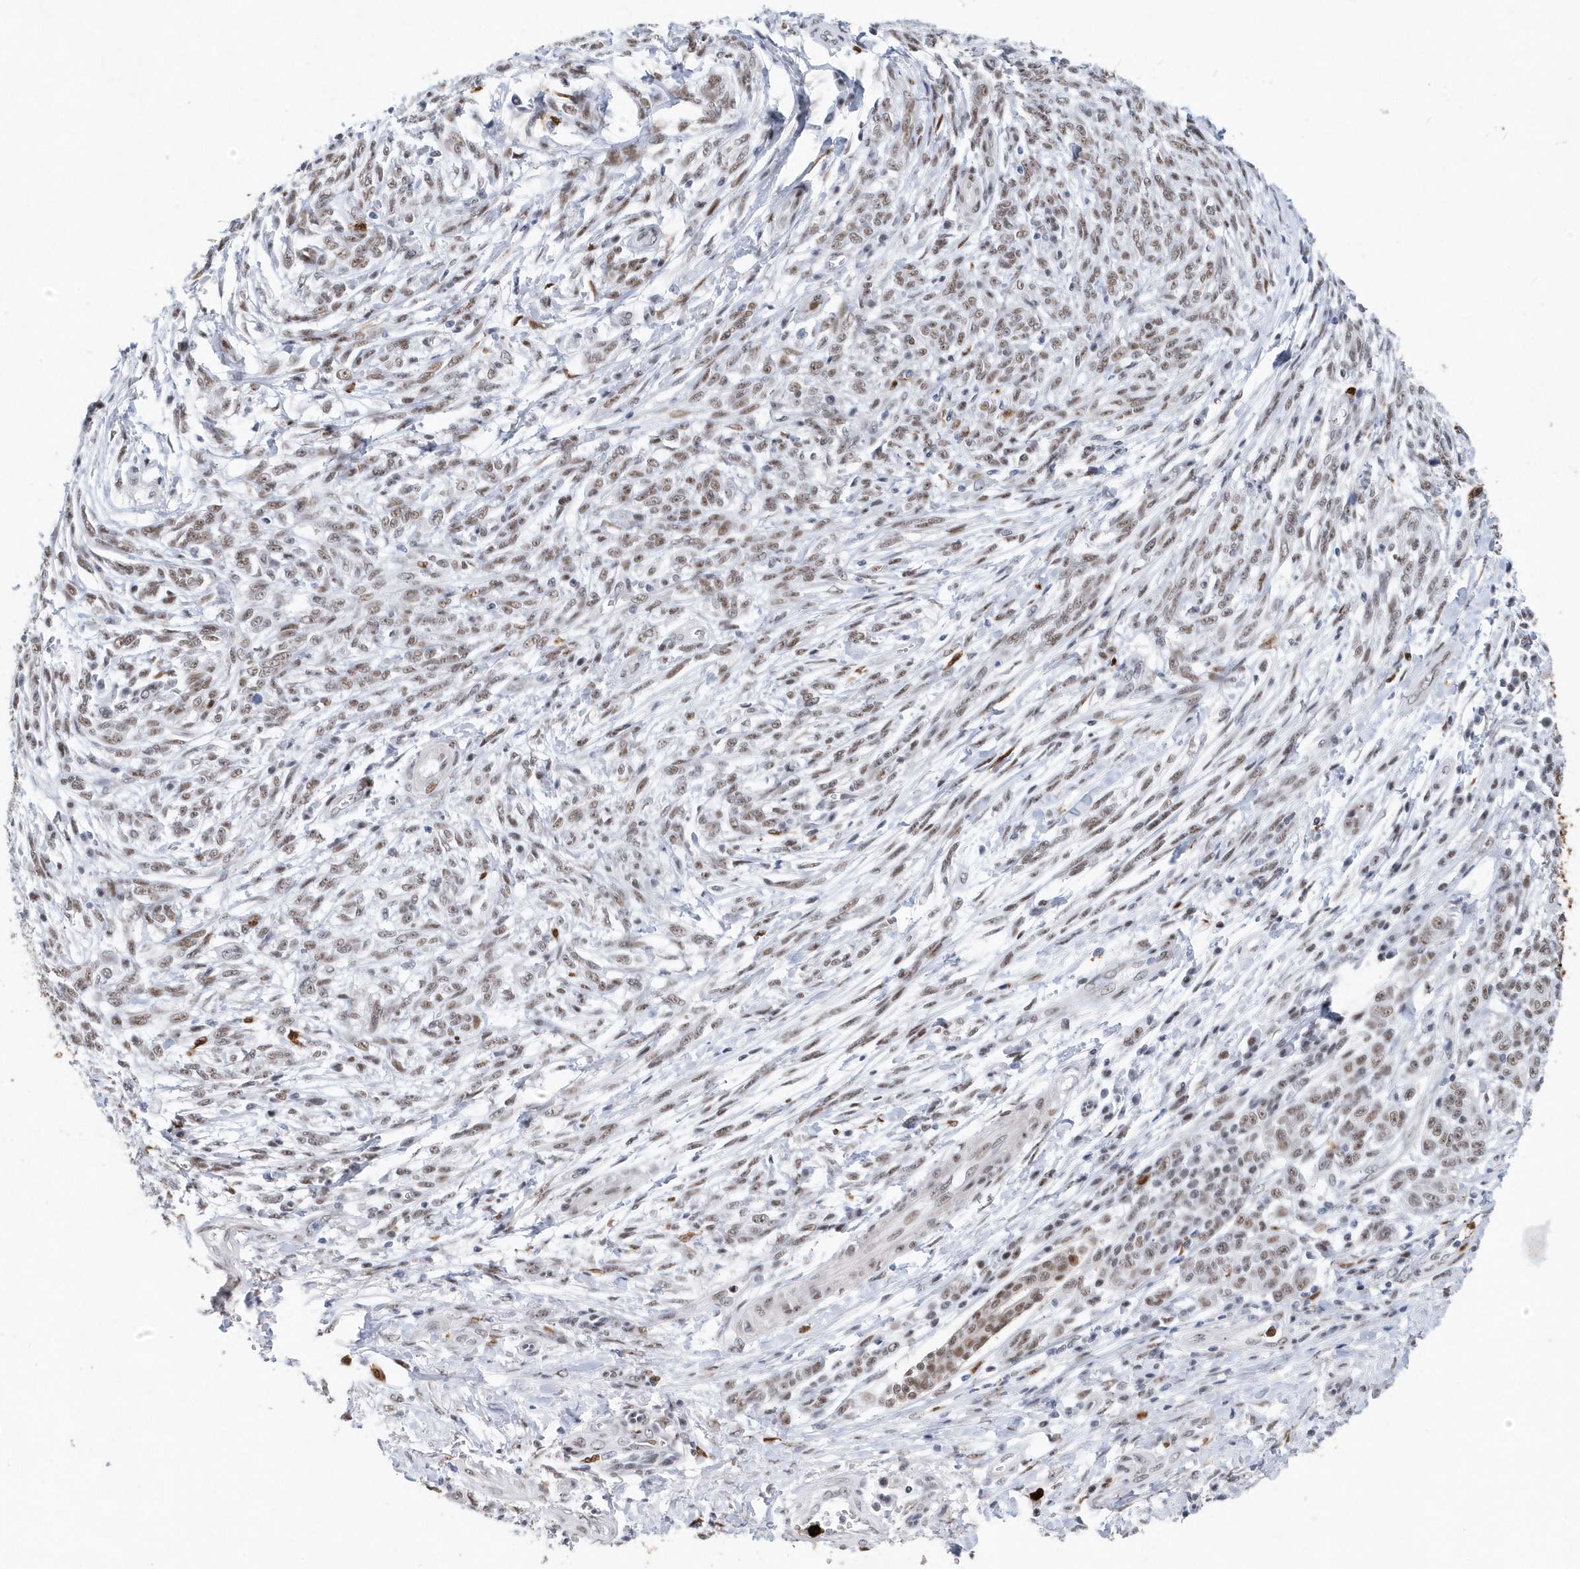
{"staining": {"intensity": "moderate", "quantity": ">75%", "location": "nuclear"}, "tissue": "melanoma", "cell_type": "Tumor cells", "image_type": "cancer", "snomed": [{"axis": "morphology", "description": "Malignant melanoma, NOS"}, {"axis": "topography", "description": "Skin"}], "caption": "A medium amount of moderate nuclear positivity is appreciated in about >75% of tumor cells in malignant melanoma tissue.", "gene": "RPP30", "patient": {"sex": "male", "age": 49}}